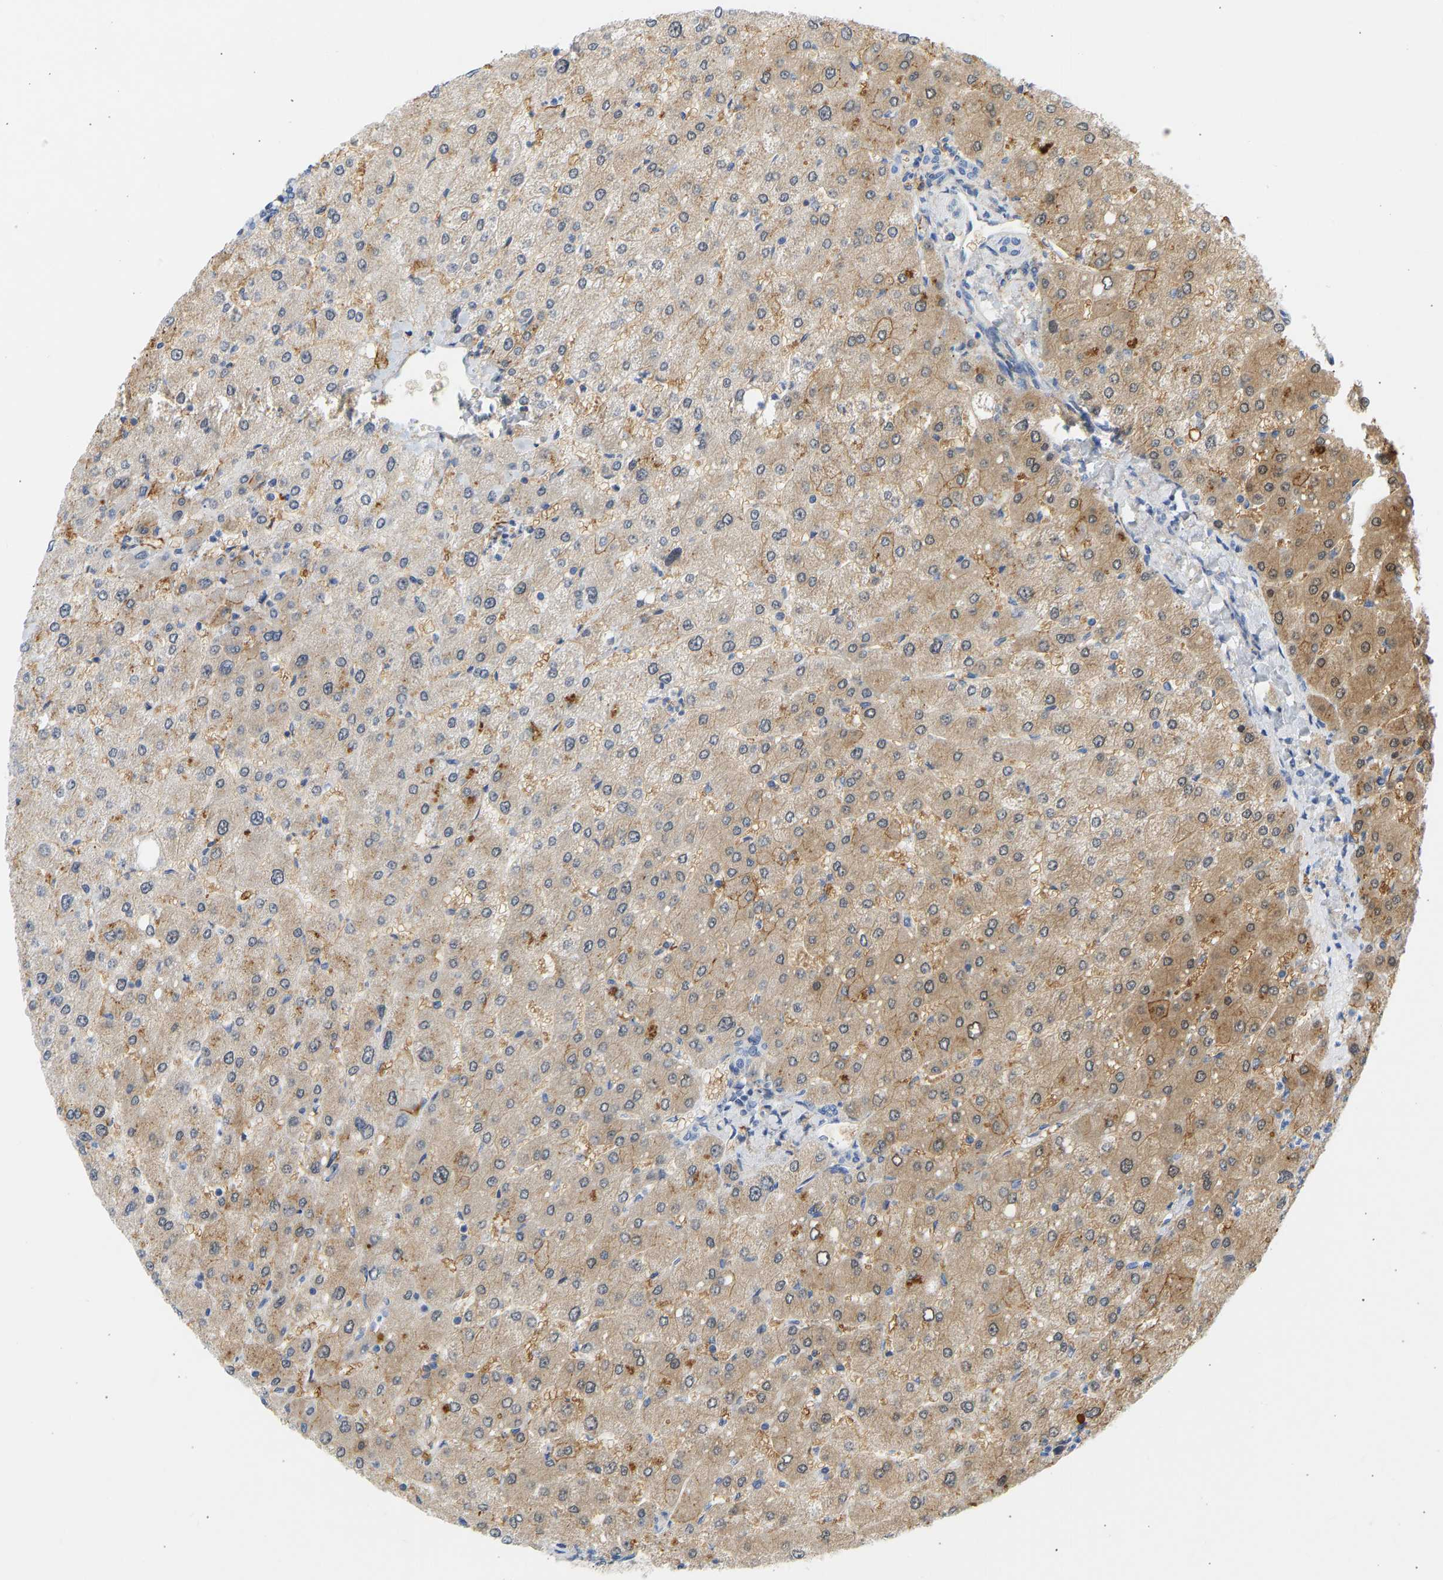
{"staining": {"intensity": "negative", "quantity": "none", "location": "none"}, "tissue": "liver", "cell_type": "Cholangiocytes", "image_type": "normal", "snomed": [{"axis": "morphology", "description": "Normal tissue, NOS"}, {"axis": "topography", "description": "Liver"}], "caption": "Immunohistochemistry image of normal liver stained for a protein (brown), which displays no positivity in cholangiocytes. (Brightfield microscopy of DAB immunohistochemistry (IHC) at high magnification).", "gene": "BVES", "patient": {"sex": "male", "age": 55}}